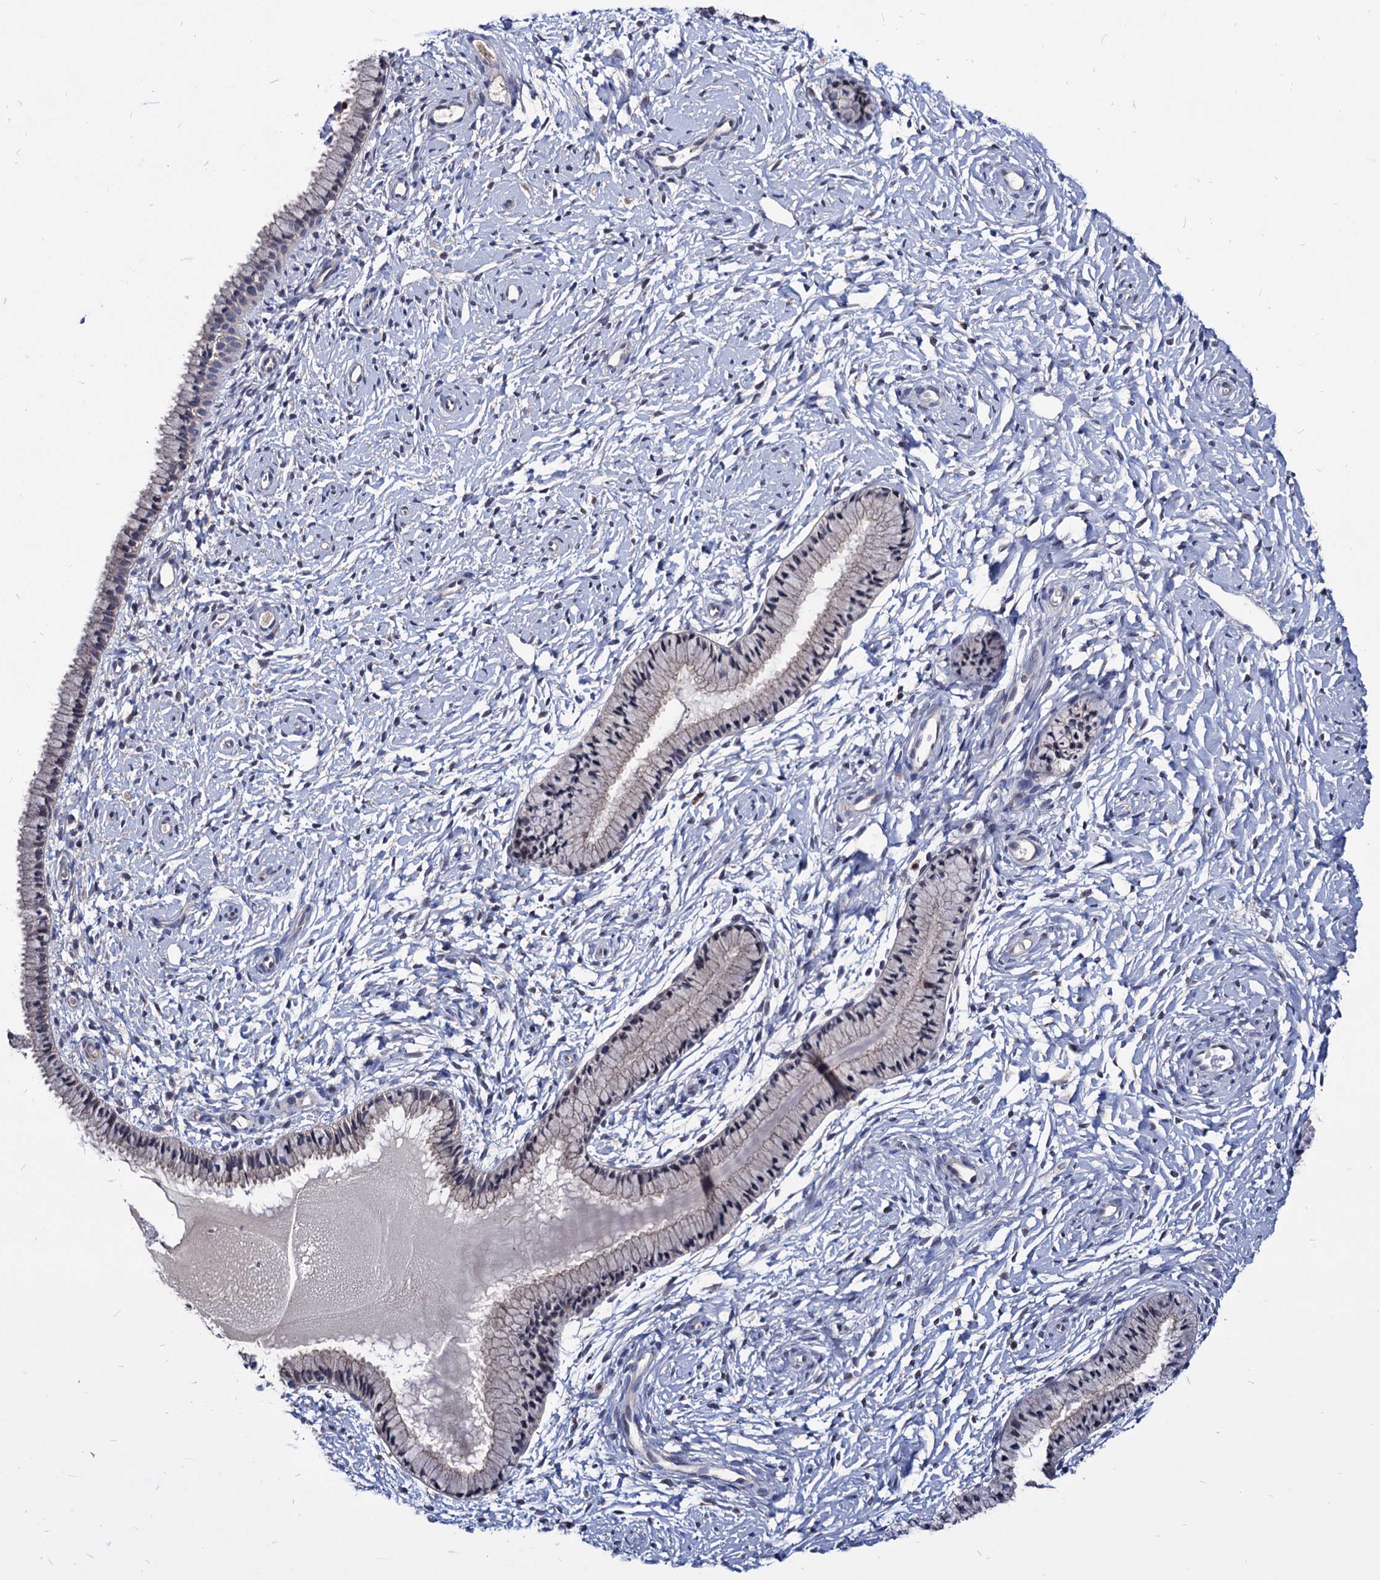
{"staining": {"intensity": "negative", "quantity": "none", "location": "none"}, "tissue": "cervix", "cell_type": "Glandular cells", "image_type": "normal", "snomed": [{"axis": "morphology", "description": "Normal tissue, NOS"}, {"axis": "topography", "description": "Cervix"}], "caption": "IHC histopathology image of normal cervix: human cervix stained with DAB (3,3'-diaminobenzidine) reveals no significant protein staining in glandular cells. Nuclei are stained in blue.", "gene": "CPPED1", "patient": {"sex": "female", "age": 33}}